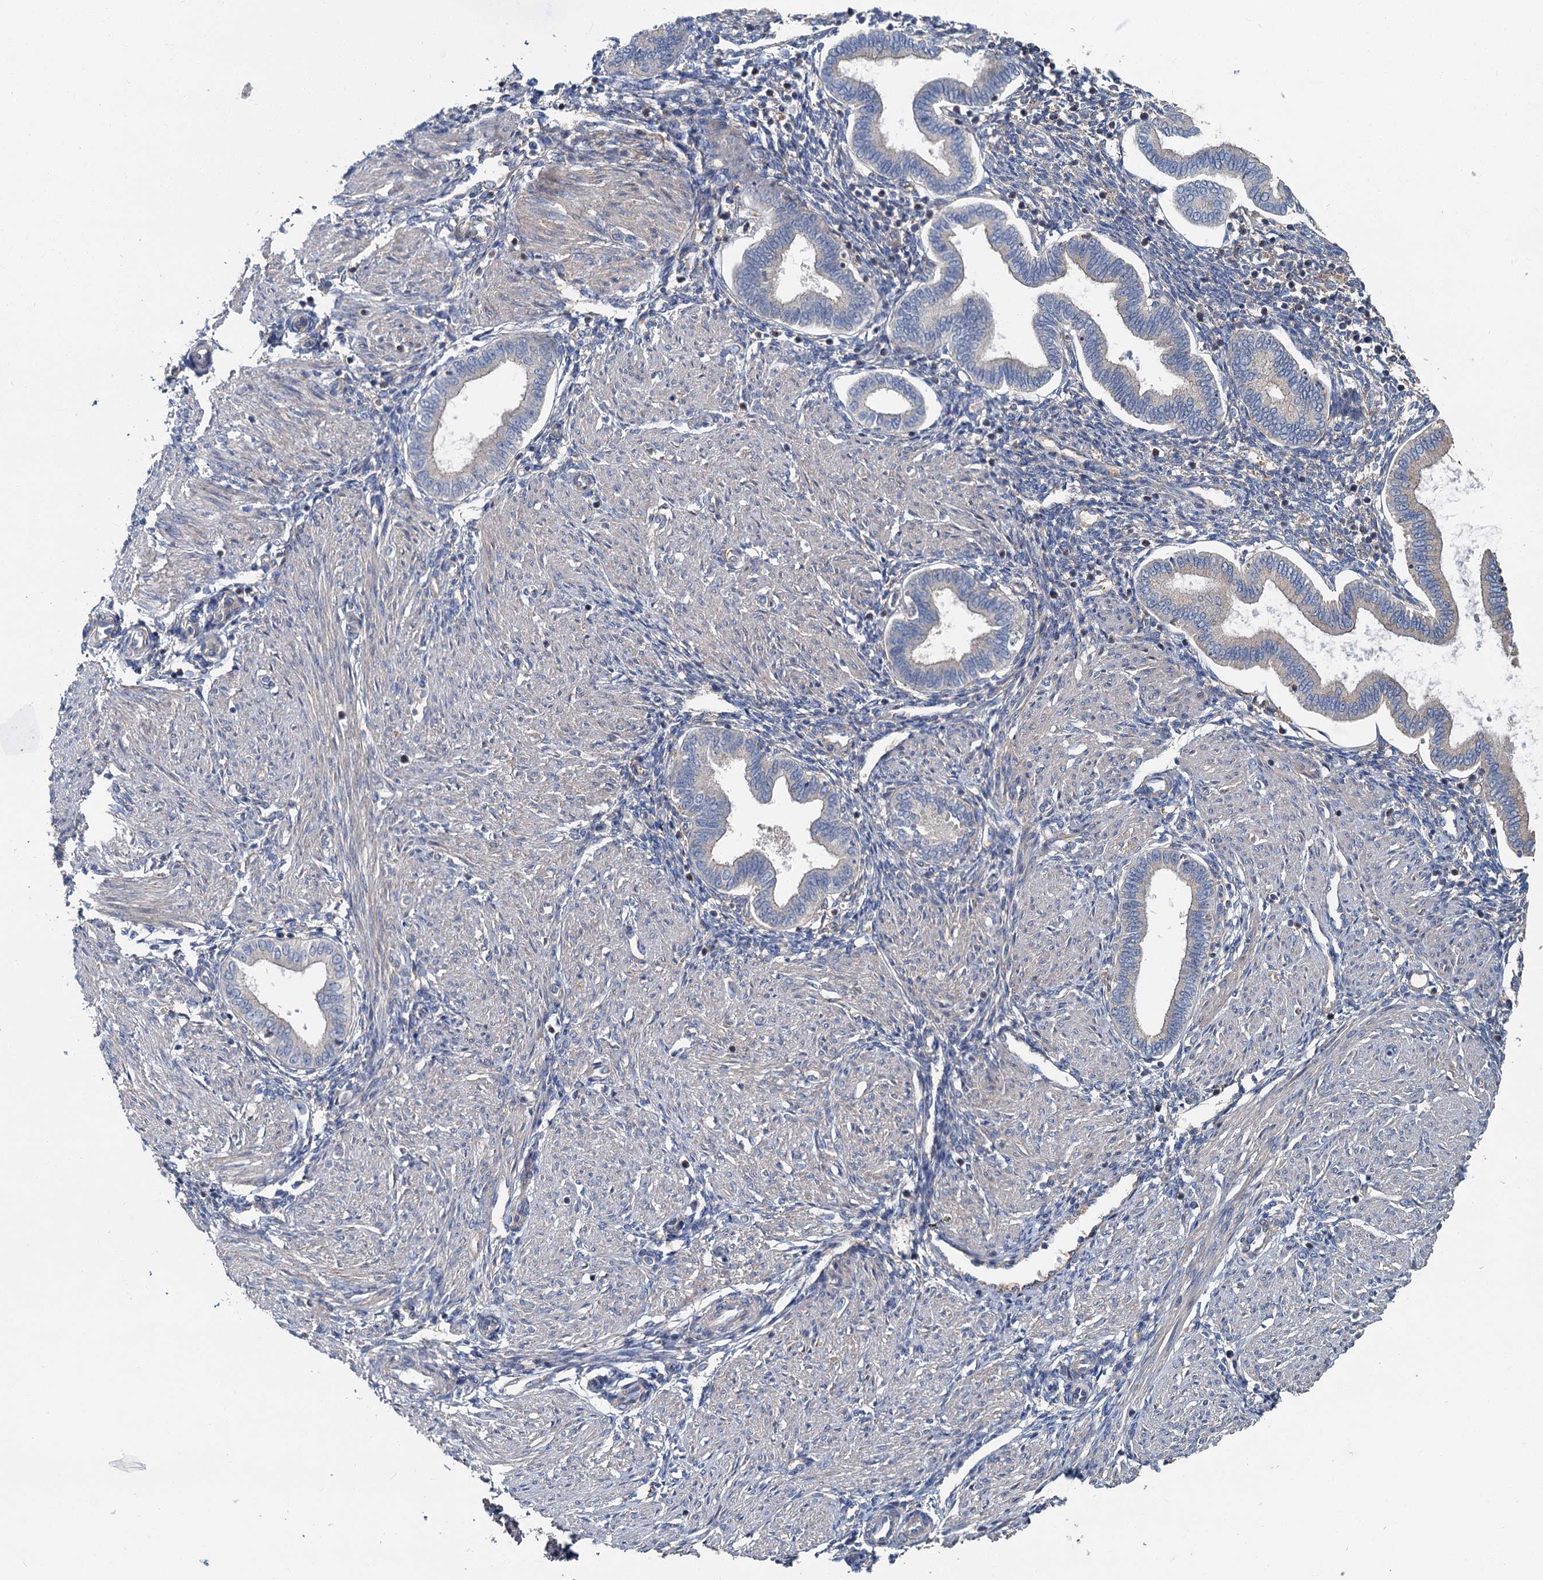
{"staining": {"intensity": "moderate", "quantity": "<25%", "location": "cytoplasmic/membranous"}, "tissue": "endometrium", "cell_type": "Cells in endometrial stroma", "image_type": "normal", "snomed": [{"axis": "morphology", "description": "Normal tissue, NOS"}, {"axis": "topography", "description": "Endometrium"}], "caption": "Protein expression analysis of normal endometrium displays moderate cytoplasmic/membranous staining in about <25% of cells in endometrial stroma.", "gene": "PPIP5K1", "patient": {"sex": "female", "age": 53}}